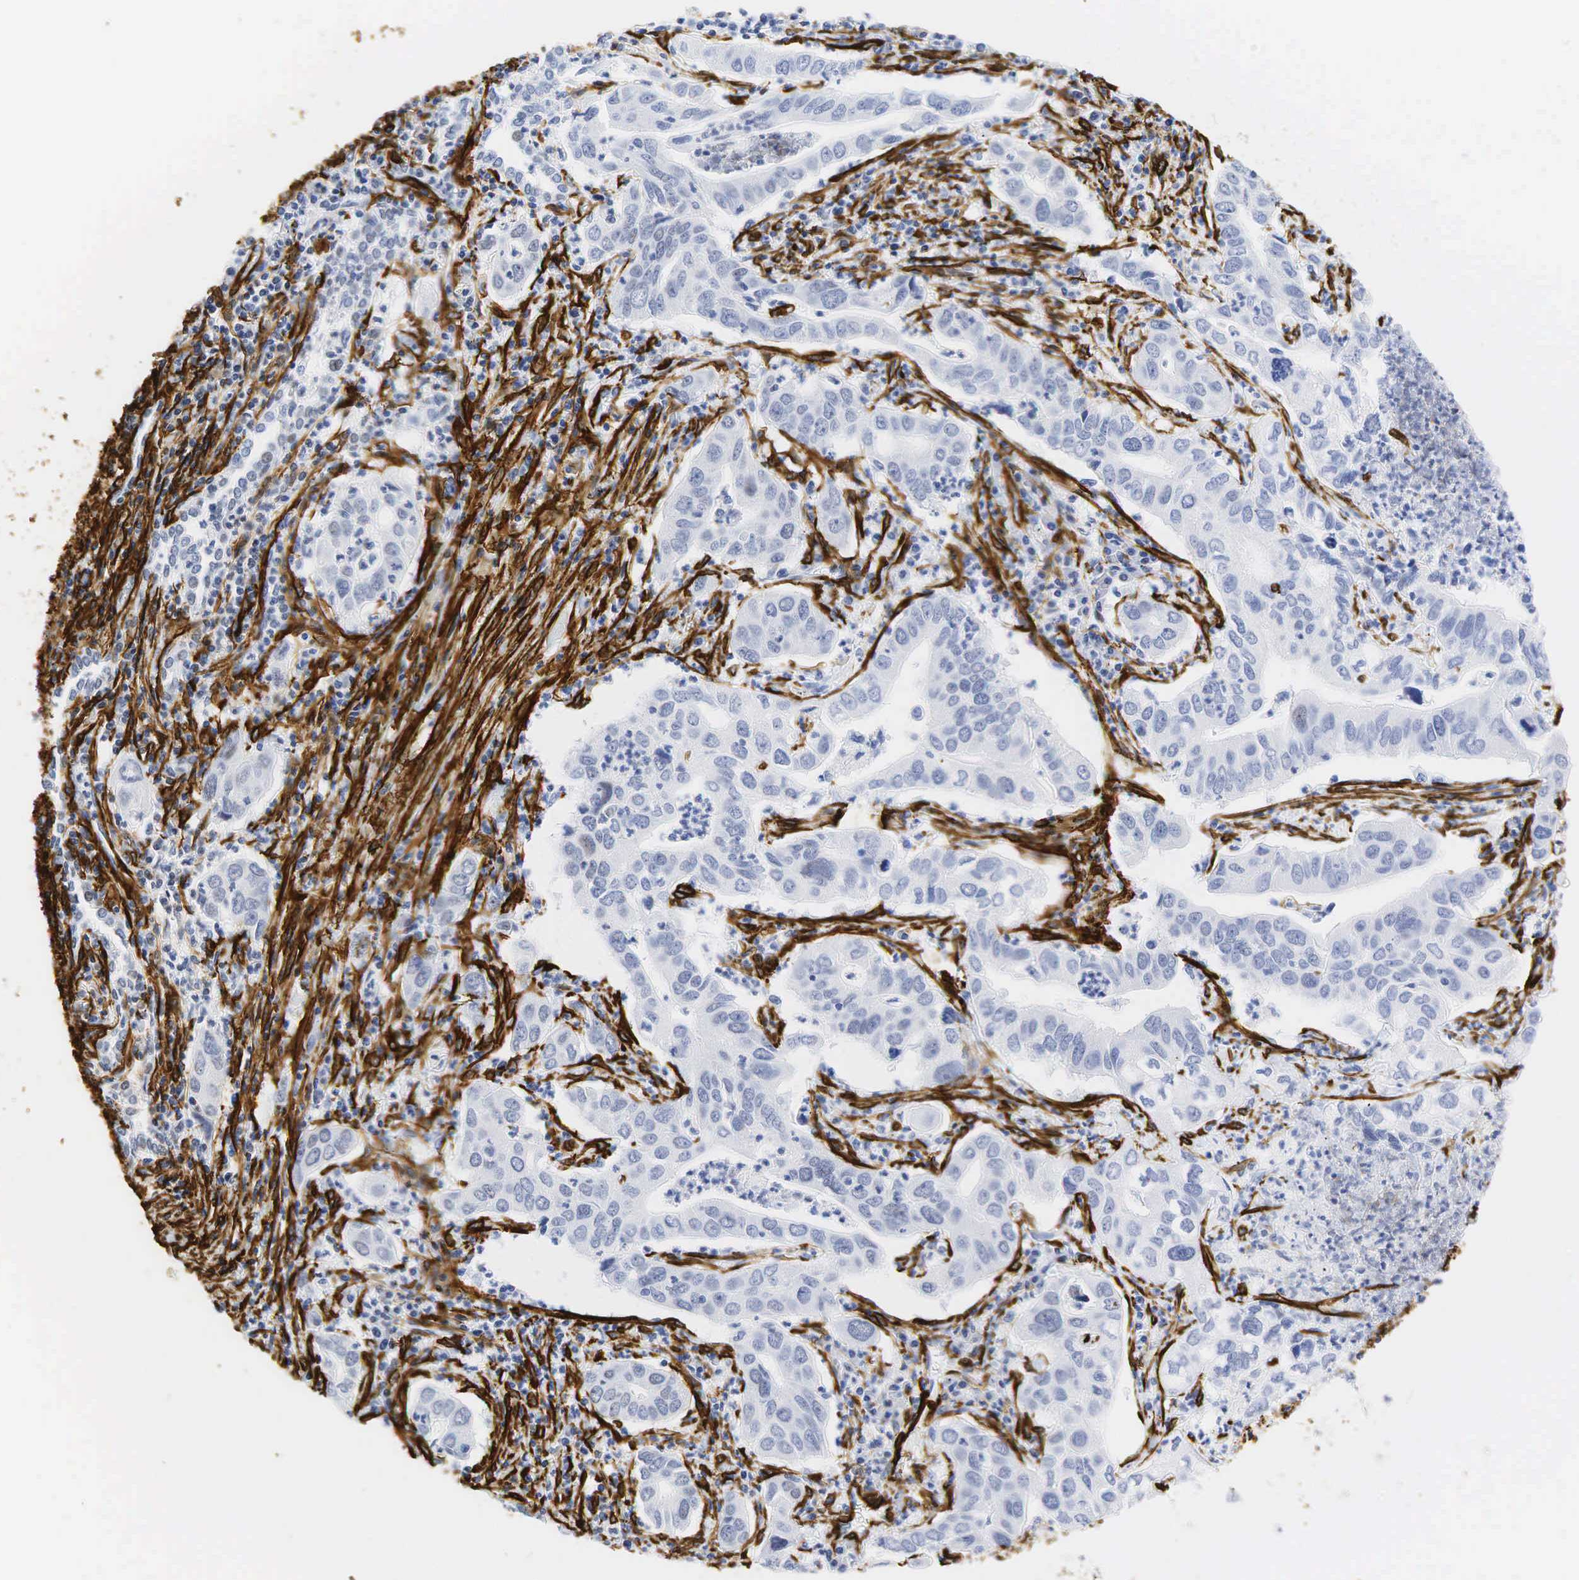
{"staining": {"intensity": "negative", "quantity": "none", "location": "none"}, "tissue": "lung cancer", "cell_type": "Tumor cells", "image_type": "cancer", "snomed": [{"axis": "morphology", "description": "Adenocarcinoma, NOS"}, {"axis": "topography", "description": "Lung"}], "caption": "IHC photomicrograph of human lung cancer stained for a protein (brown), which demonstrates no staining in tumor cells.", "gene": "ACTA2", "patient": {"sex": "male", "age": 48}}